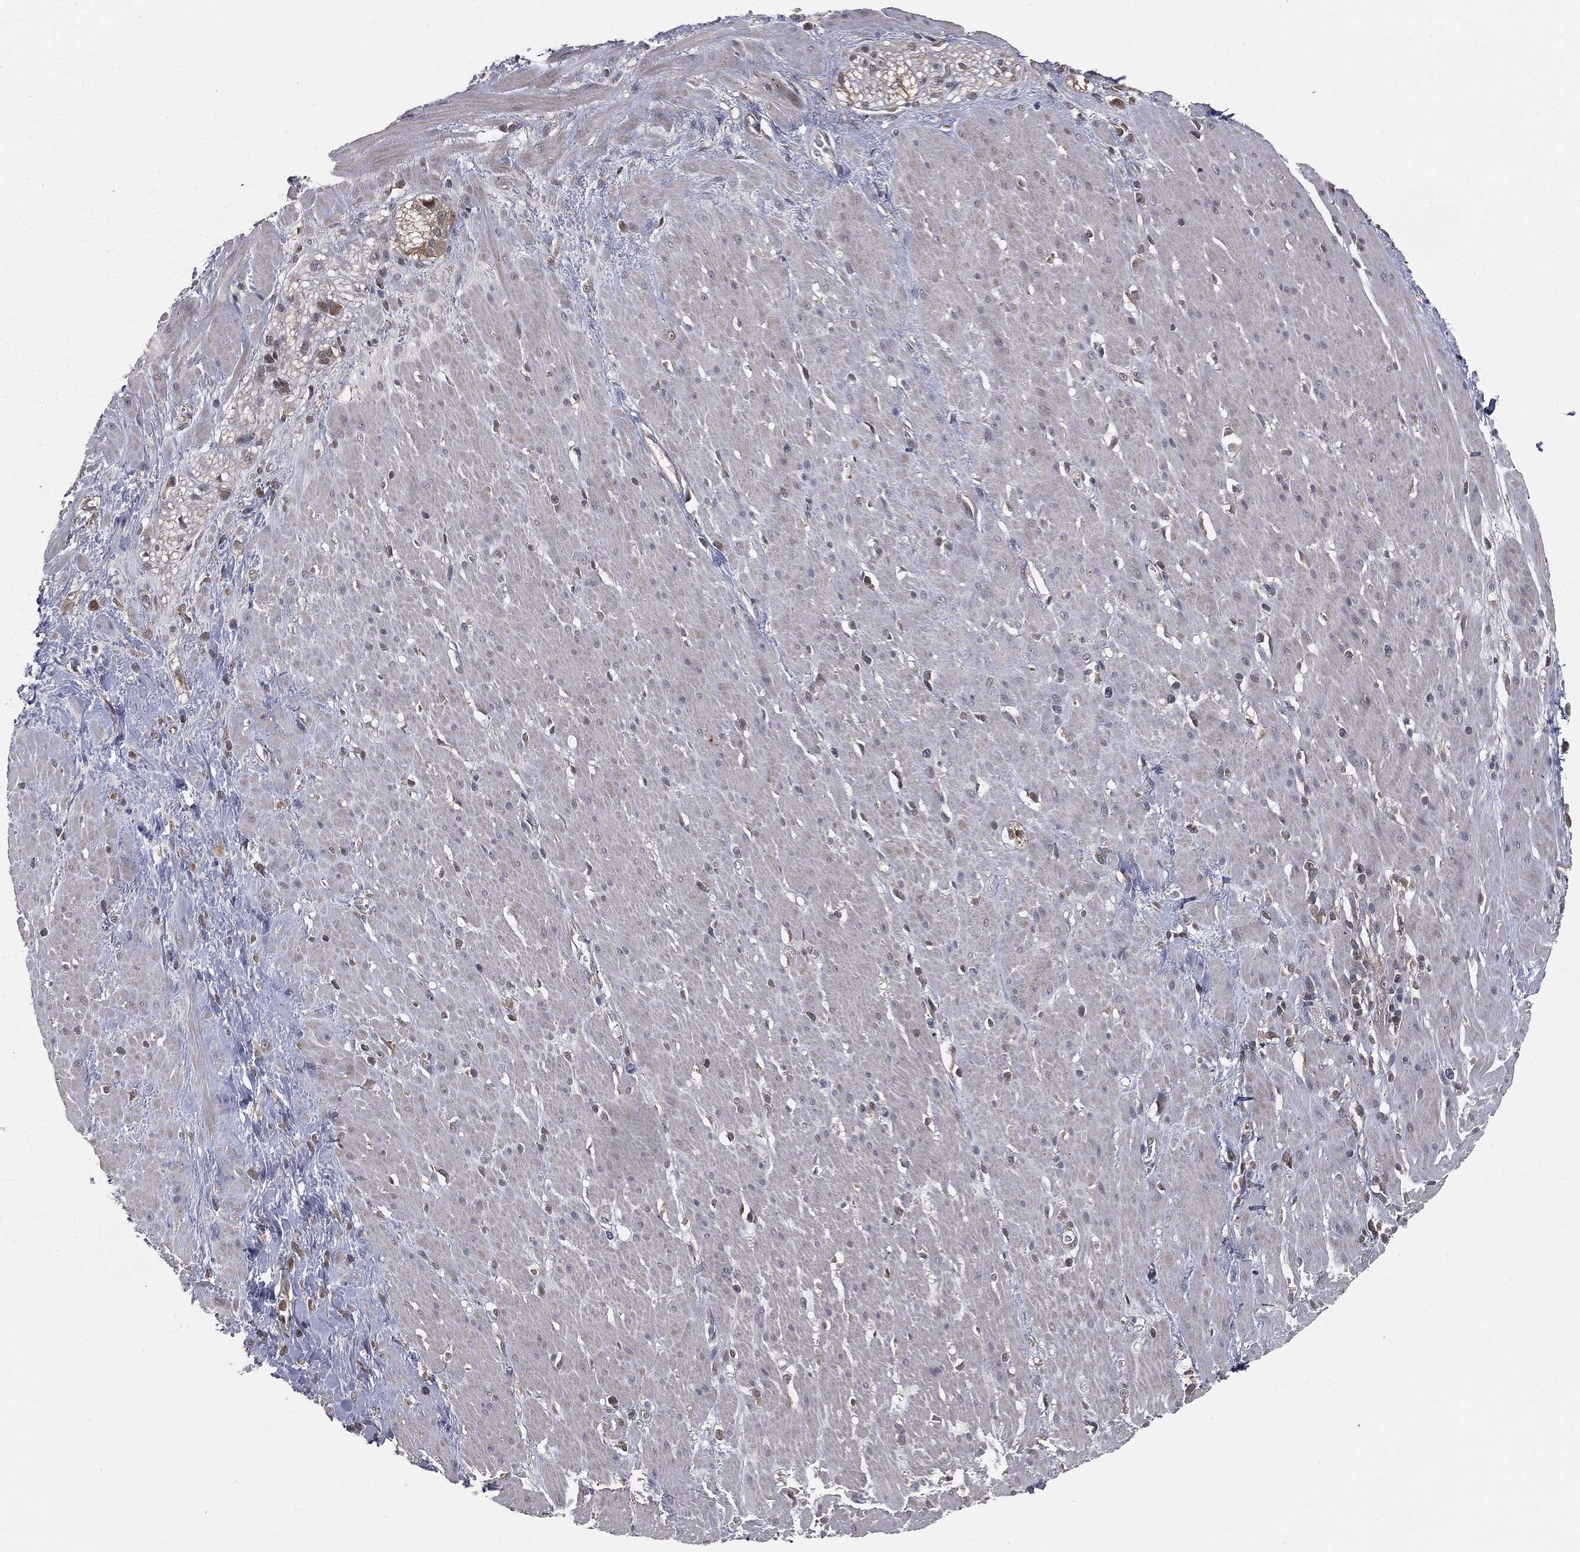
{"staining": {"intensity": "negative", "quantity": "none", "location": "none"}, "tissue": "smooth muscle", "cell_type": "Smooth muscle cells", "image_type": "normal", "snomed": [{"axis": "morphology", "description": "Normal tissue, NOS"}, {"axis": "topography", "description": "Soft tissue"}, {"axis": "topography", "description": "Smooth muscle"}], "caption": "Protein analysis of normal smooth muscle exhibits no significant expression in smooth muscle cells. (DAB (3,3'-diaminobenzidine) immunohistochemistry (IHC) with hematoxylin counter stain).", "gene": "FBXO7", "patient": {"sex": "male", "age": 72}}